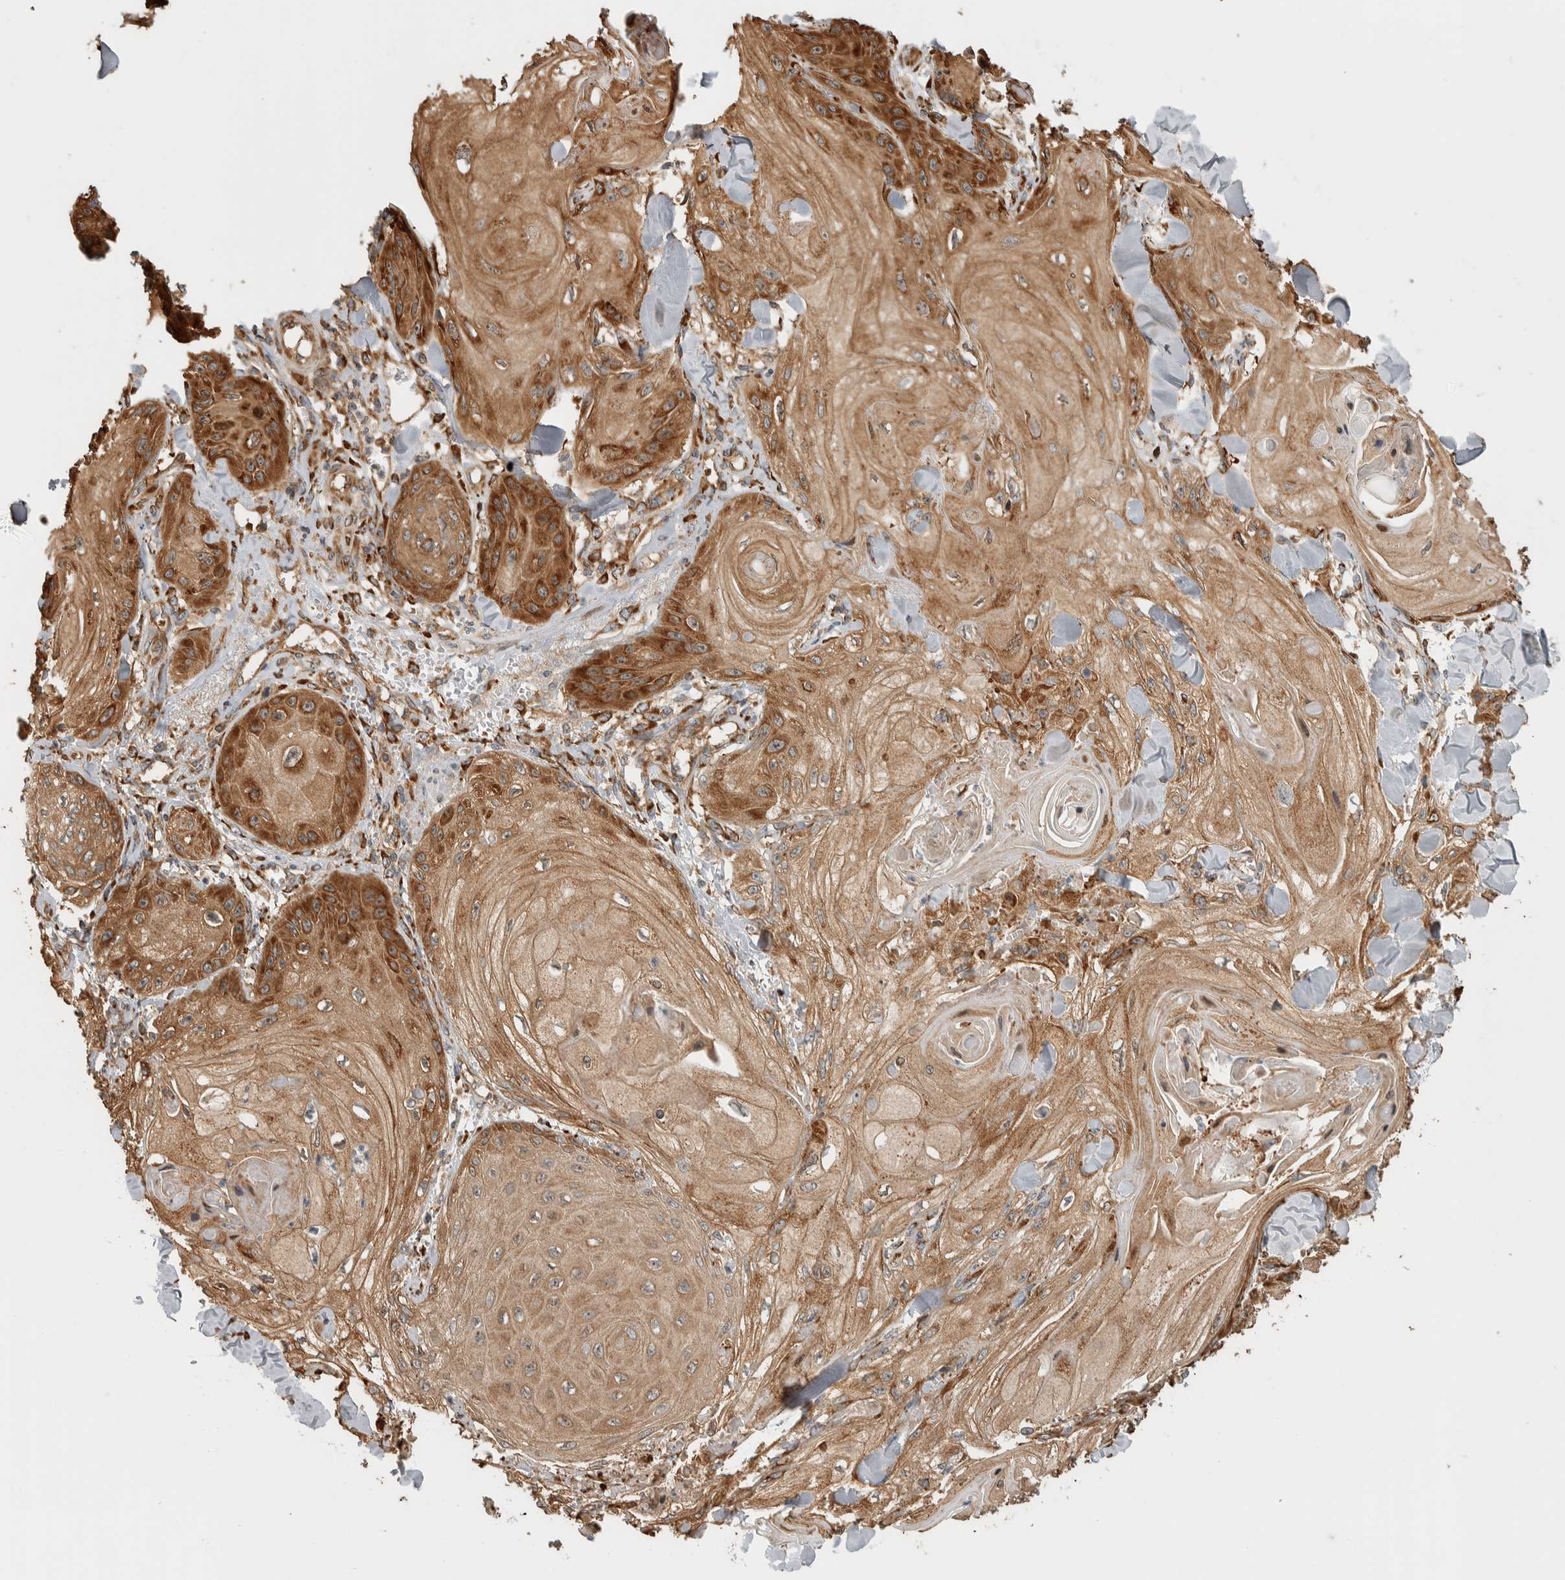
{"staining": {"intensity": "moderate", "quantity": ">75%", "location": "cytoplasmic/membranous"}, "tissue": "skin cancer", "cell_type": "Tumor cells", "image_type": "cancer", "snomed": [{"axis": "morphology", "description": "Squamous cell carcinoma, NOS"}, {"axis": "topography", "description": "Skin"}], "caption": "Immunohistochemistry (DAB (3,3'-diaminobenzidine)) staining of human skin cancer reveals moderate cytoplasmic/membranous protein positivity in approximately >75% of tumor cells.", "gene": "EIF3H", "patient": {"sex": "male", "age": 74}}